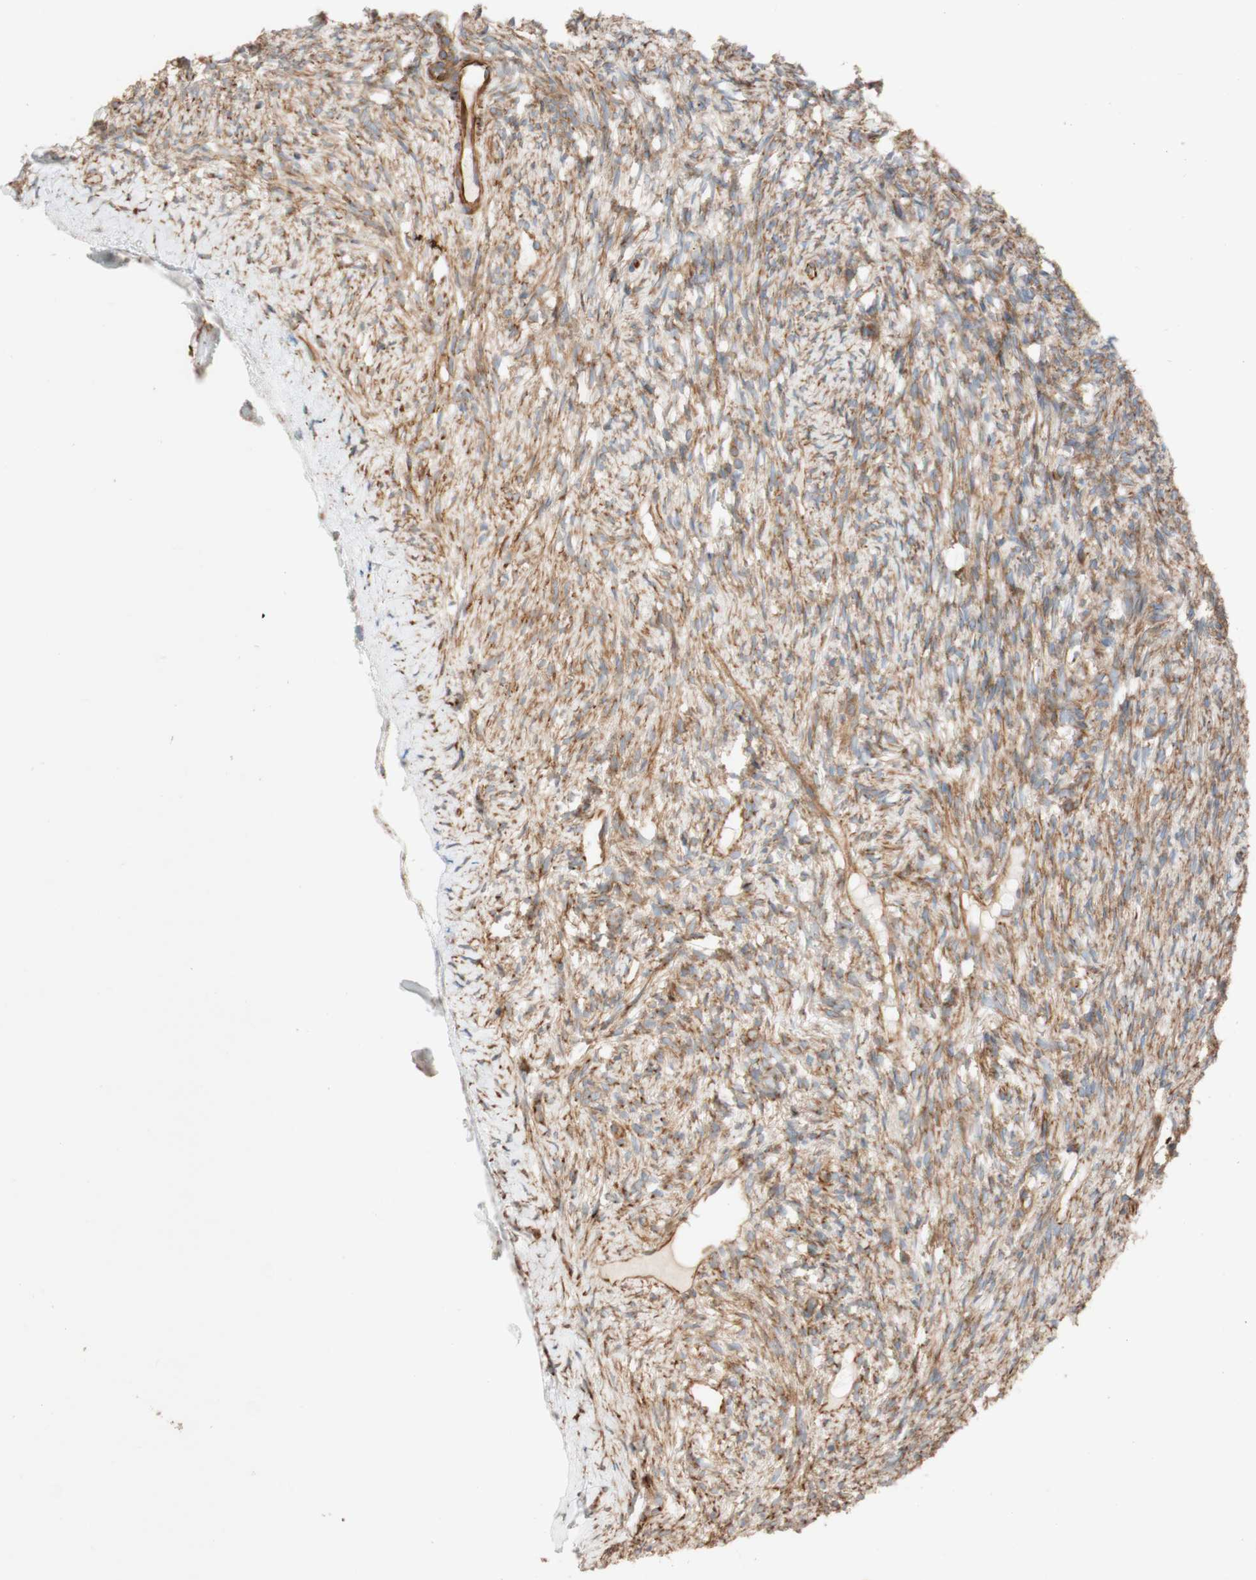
{"staining": {"intensity": "moderate", "quantity": ">75%", "location": "cytoplasmic/membranous"}, "tissue": "ovary", "cell_type": "Ovarian stroma cells", "image_type": "normal", "snomed": [{"axis": "morphology", "description": "Normal tissue, NOS"}, {"axis": "topography", "description": "Ovary"}], "caption": "Immunohistochemistry image of unremarkable human ovary stained for a protein (brown), which exhibits medium levels of moderate cytoplasmic/membranous staining in about >75% of ovarian stroma cells.", "gene": "C1orf43", "patient": {"sex": "female", "age": 33}}